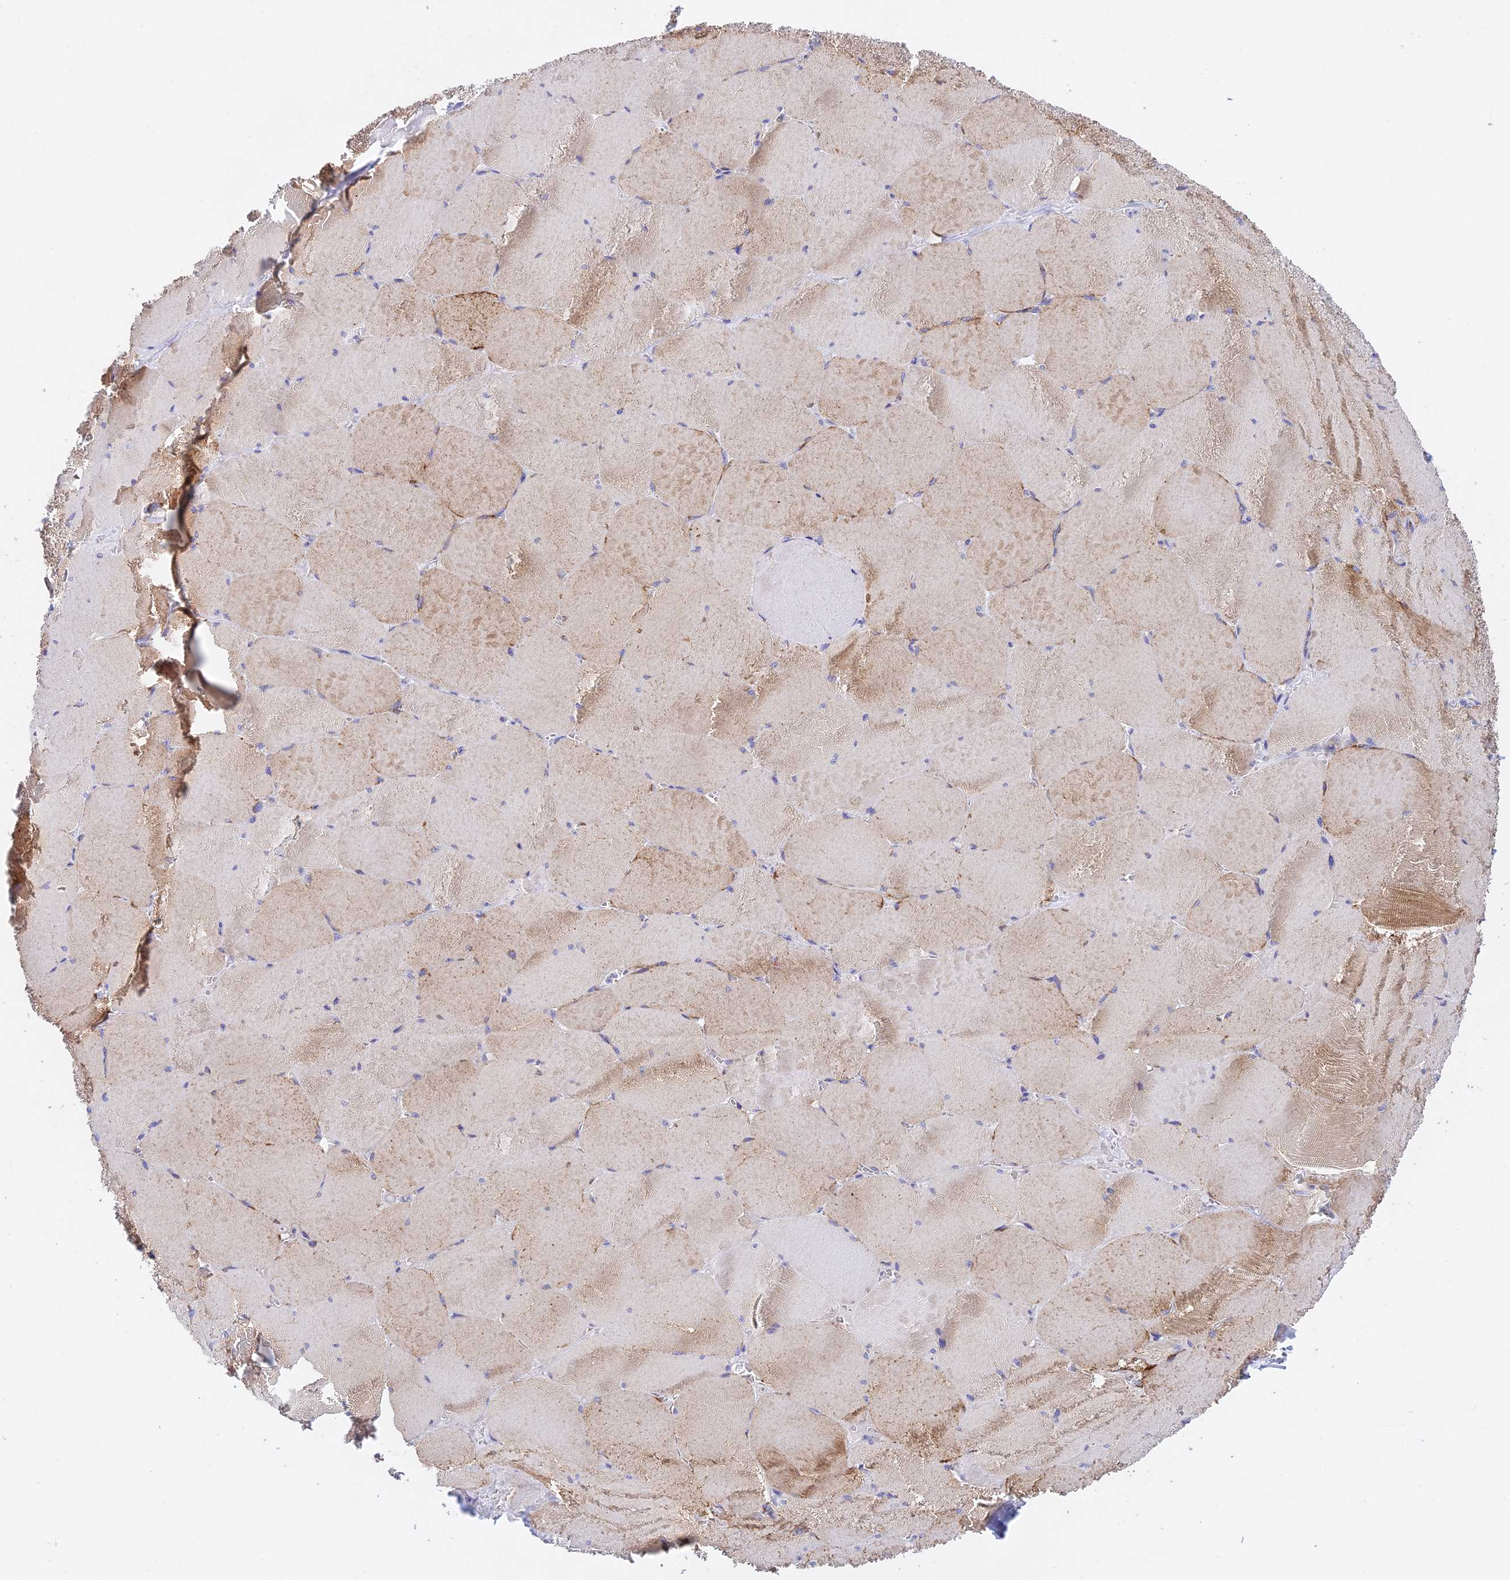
{"staining": {"intensity": "moderate", "quantity": "25%-75%", "location": "cytoplasmic/membranous"}, "tissue": "skeletal muscle", "cell_type": "Myocytes", "image_type": "normal", "snomed": [{"axis": "morphology", "description": "Normal tissue, NOS"}, {"axis": "topography", "description": "Skeletal muscle"}, {"axis": "topography", "description": "Head-Neck"}], "caption": "A brown stain highlights moderate cytoplasmic/membranous expression of a protein in myocytes of normal skeletal muscle. (DAB IHC with brightfield microscopy, high magnification).", "gene": "HSDL2", "patient": {"sex": "male", "age": 66}}